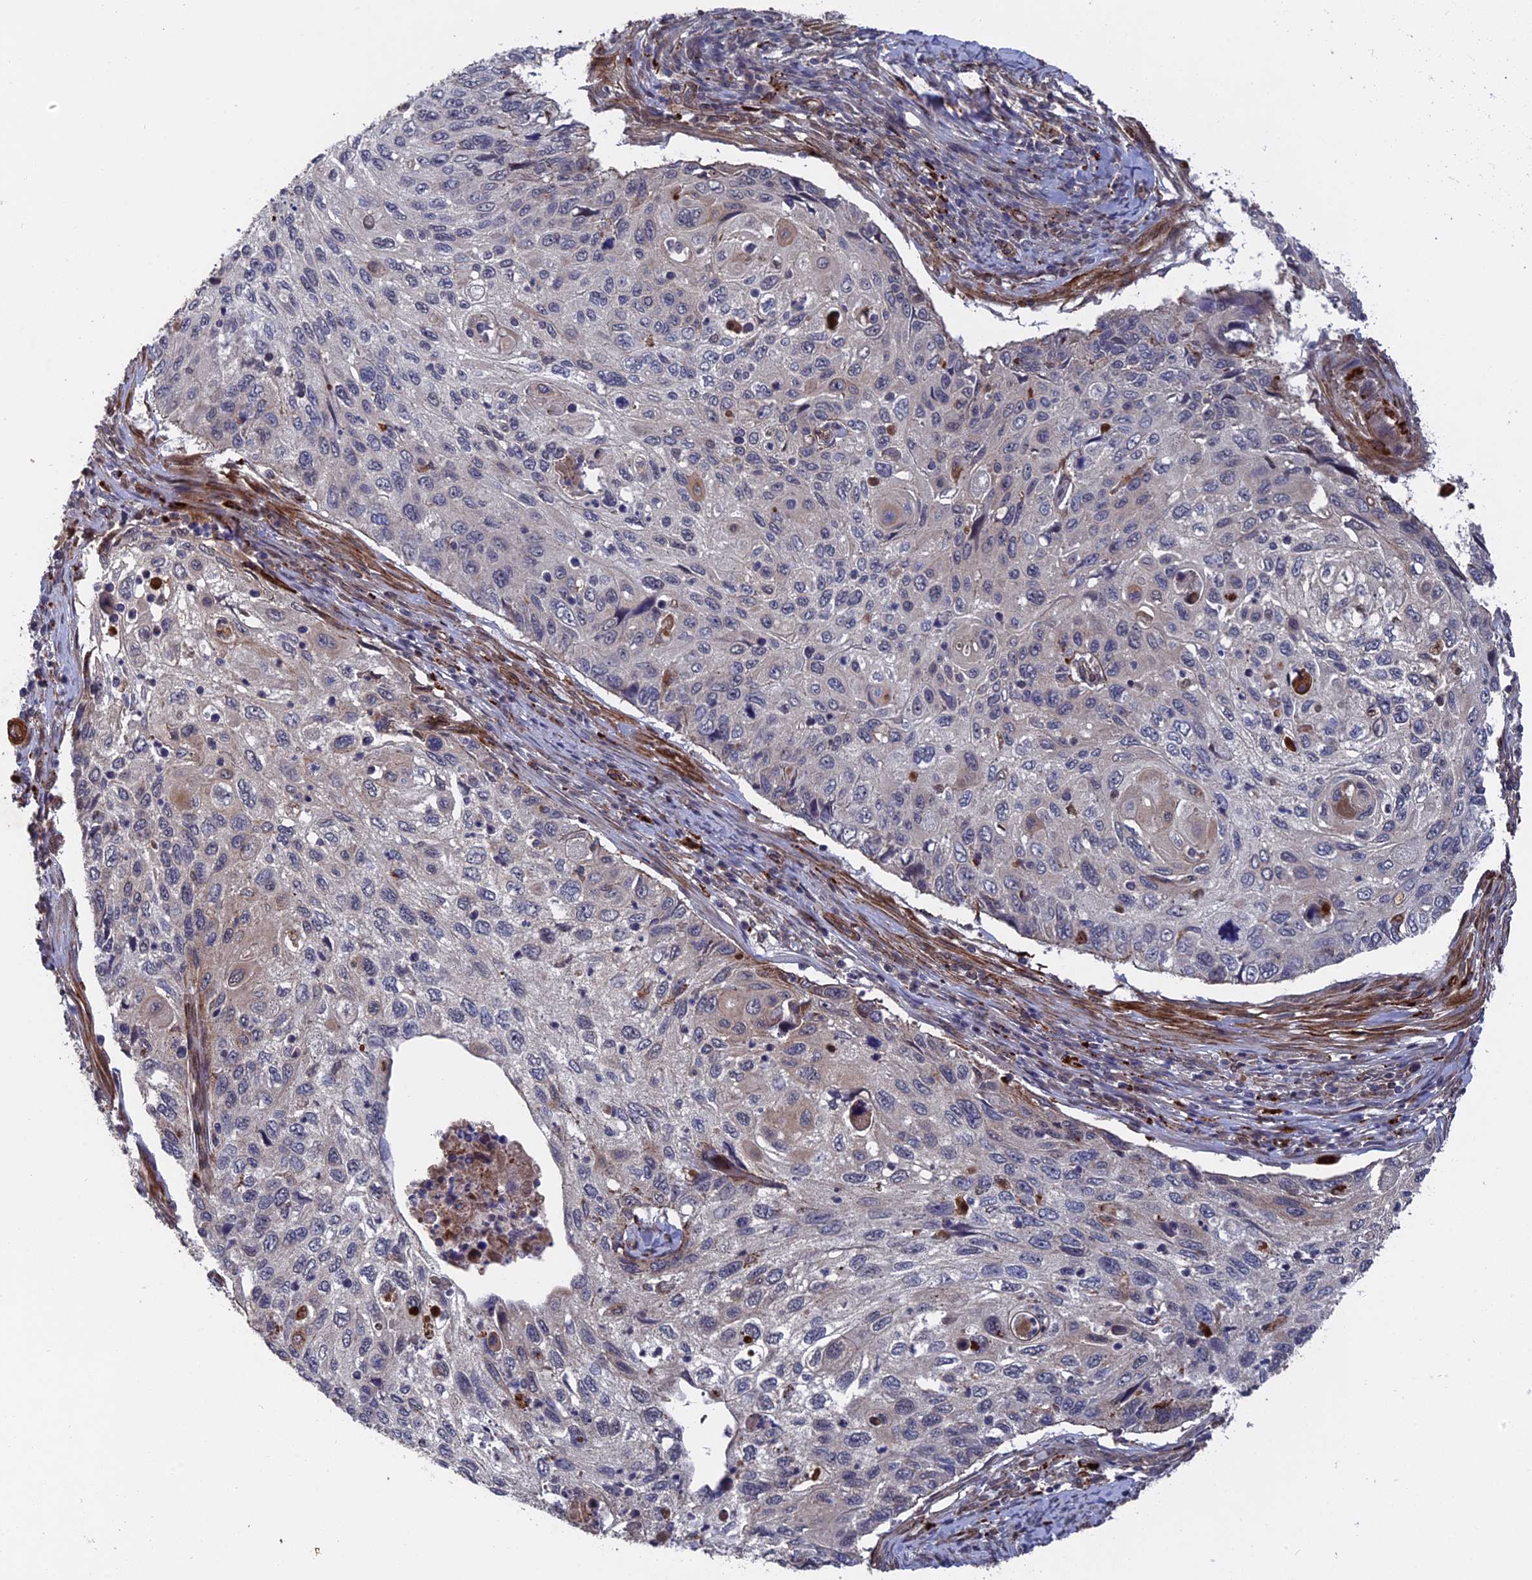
{"staining": {"intensity": "negative", "quantity": "none", "location": "none"}, "tissue": "cervical cancer", "cell_type": "Tumor cells", "image_type": "cancer", "snomed": [{"axis": "morphology", "description": "Squamous cell carcinoma, NOS"}, {"axis": "topography", "description": "Cervix"}], "caption": "The immunohistochemistry micrograph has no significant expression in tumor cells of cervical cancer tissue.", "gene": "NOSIP", "patient": {"sex": "female", "age": 70}}